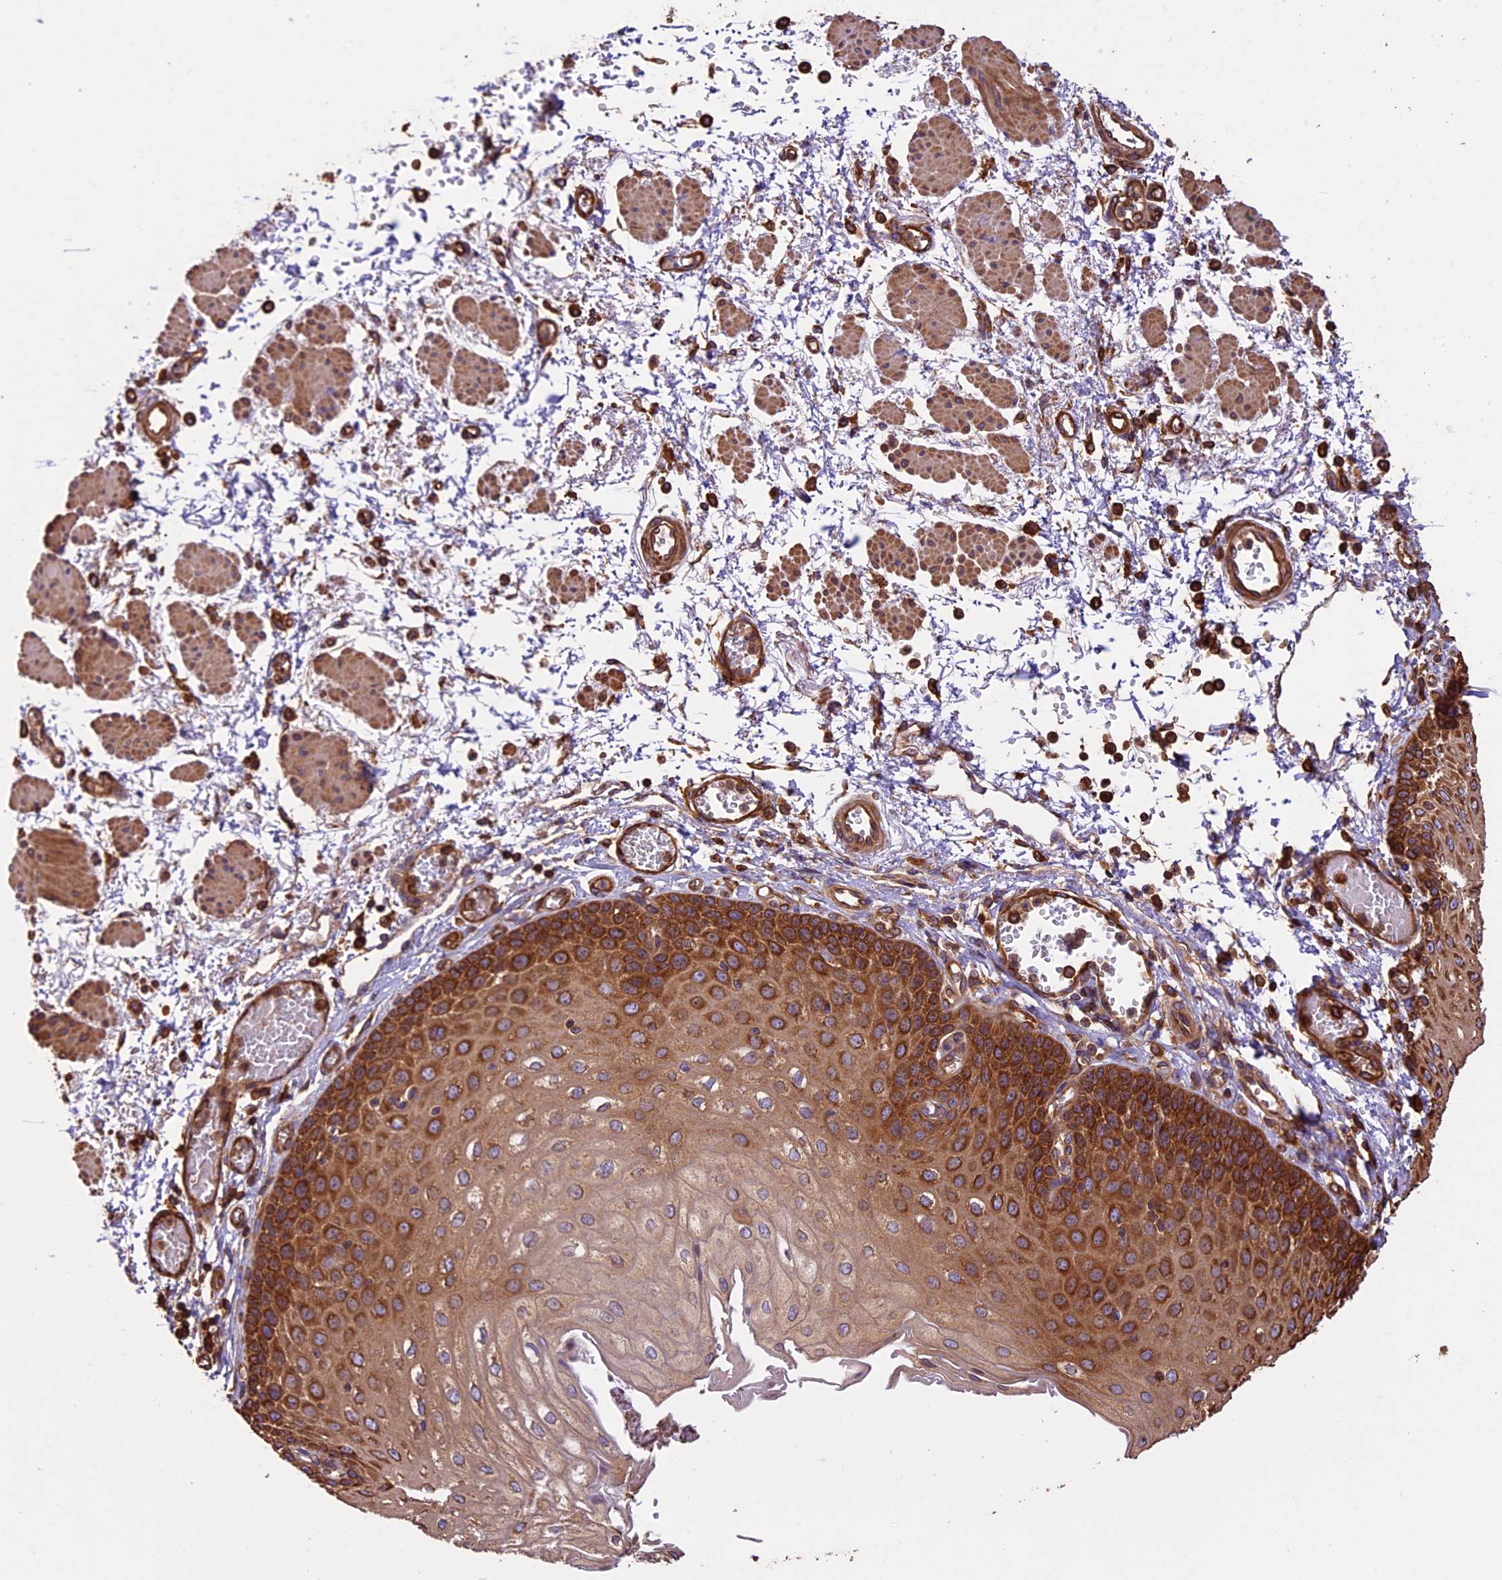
{"staining": {"intensity": "strong", "quantity": ">75%", "location": "cytoplasmic/membranous"}, "tissue": "esophagus", "cell_type": "Squamous epithelial cells", "image_type": "normal", "snomed": [{"axis": "morphology", "description": "Normal tissue, NOS"}, {"axis": "topography", "description": "Esophagus"}], "caption": "IHC image of unremarkable human esophagus stained for a protein (brown), which demonstrates high levels of strong cytoplasmic/membranous positivity in about >75% of squamous epithelial cells.", "gene": "KARS1", "patient": {"sex": "male", "age": 81}}